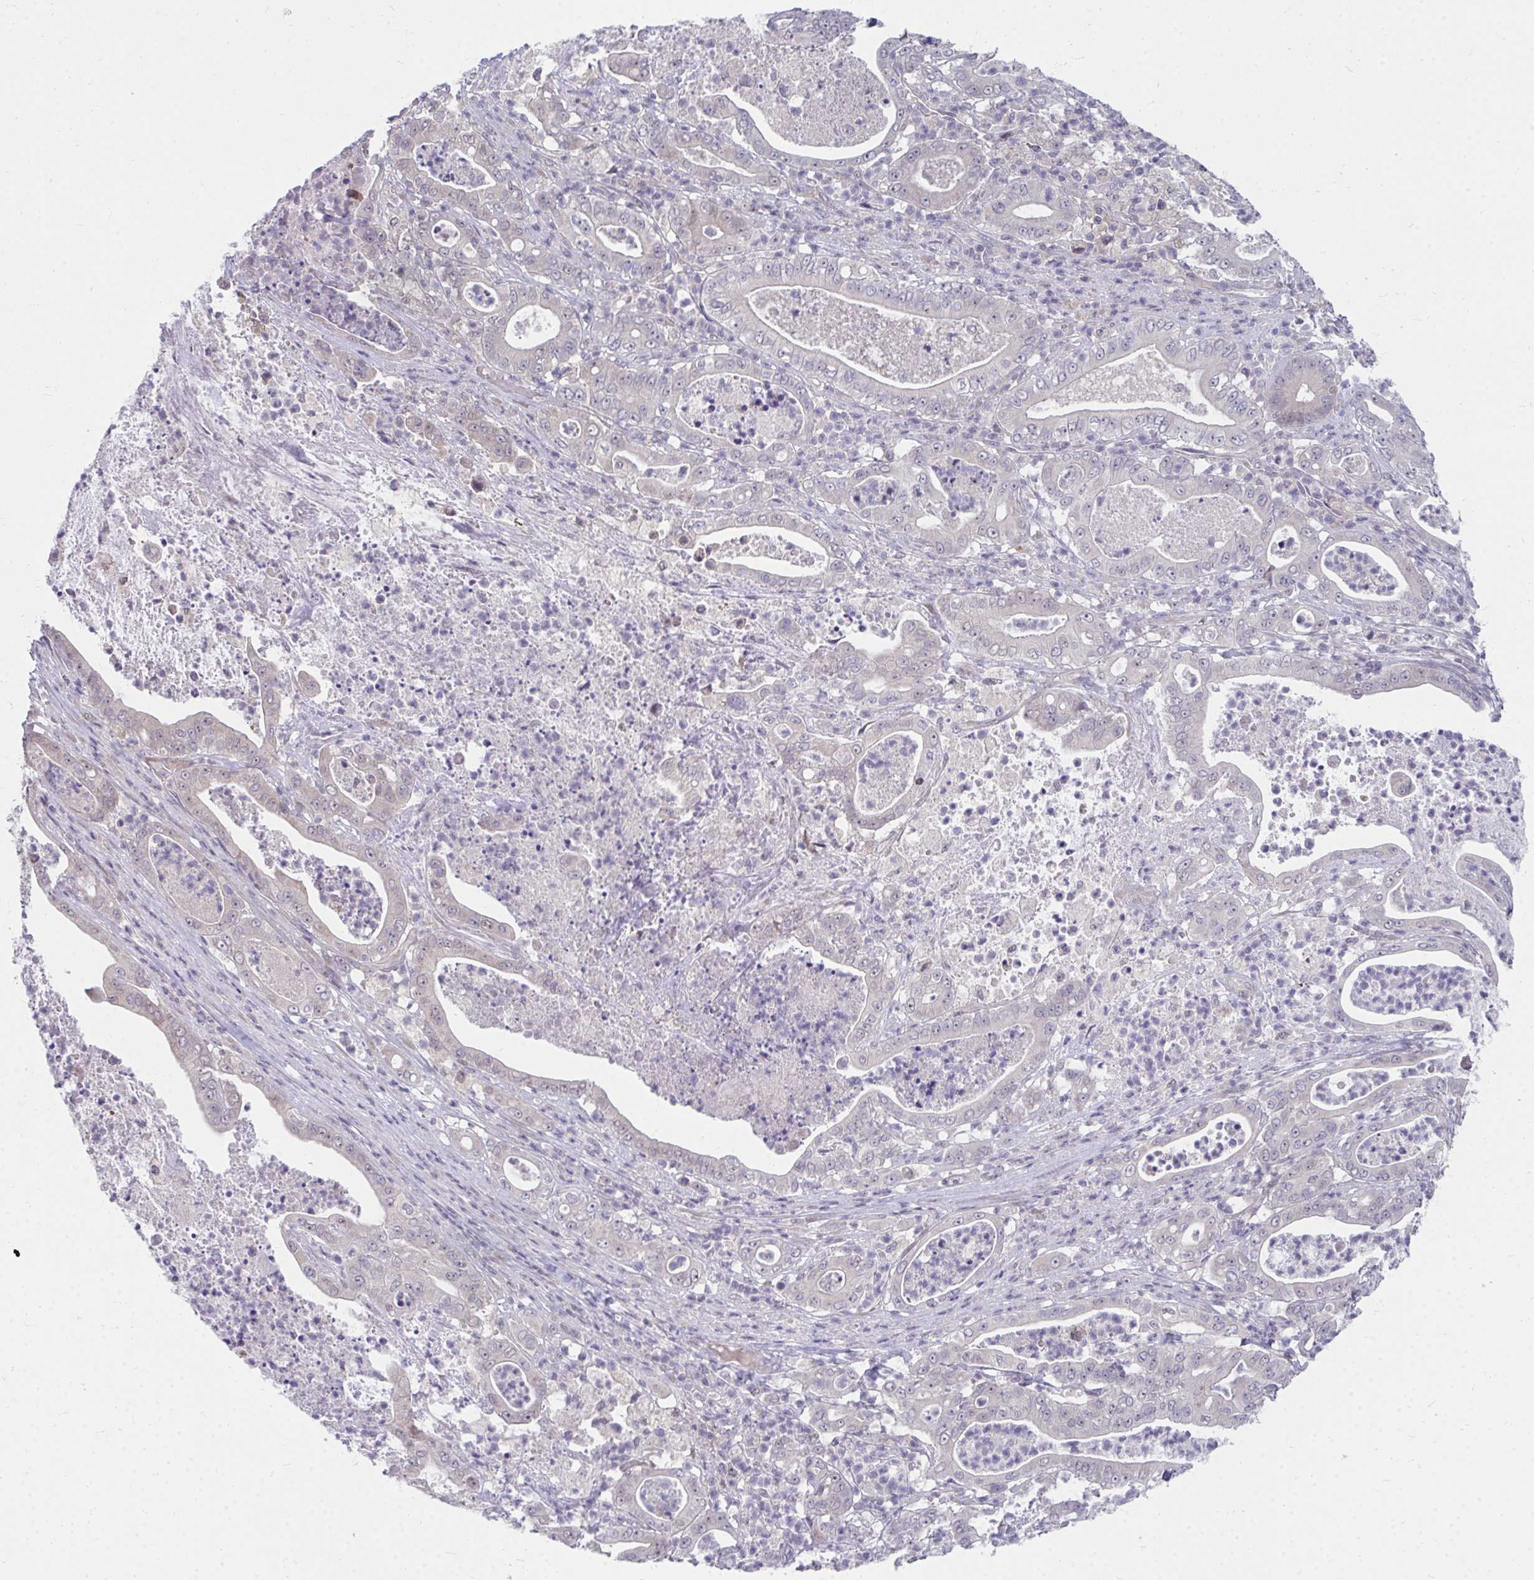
{"staining": {"intensity": "negative", "quantity": "none", "location": "none"}, "tissue": "pancreatic cancer", "cell_type": "Tumor cells", "image_type": "cancer", "snomed": [{"axis": "morphology", "description": "Adenocarcinoma, NOS"}, {"axis": "topography", "description": "Pancreas"}], "caption": "High magnification brightfield microscopy of pancreatic cancer stained with DAB (brown) and counterstained with hematoxylin (blue): tumor cells show no significant staining. (DAB immunohistochemistry (IHC) with hematoxylin counter stain).", "gene": "MROH8", "patient": {"sex": "male", "age": 71}}